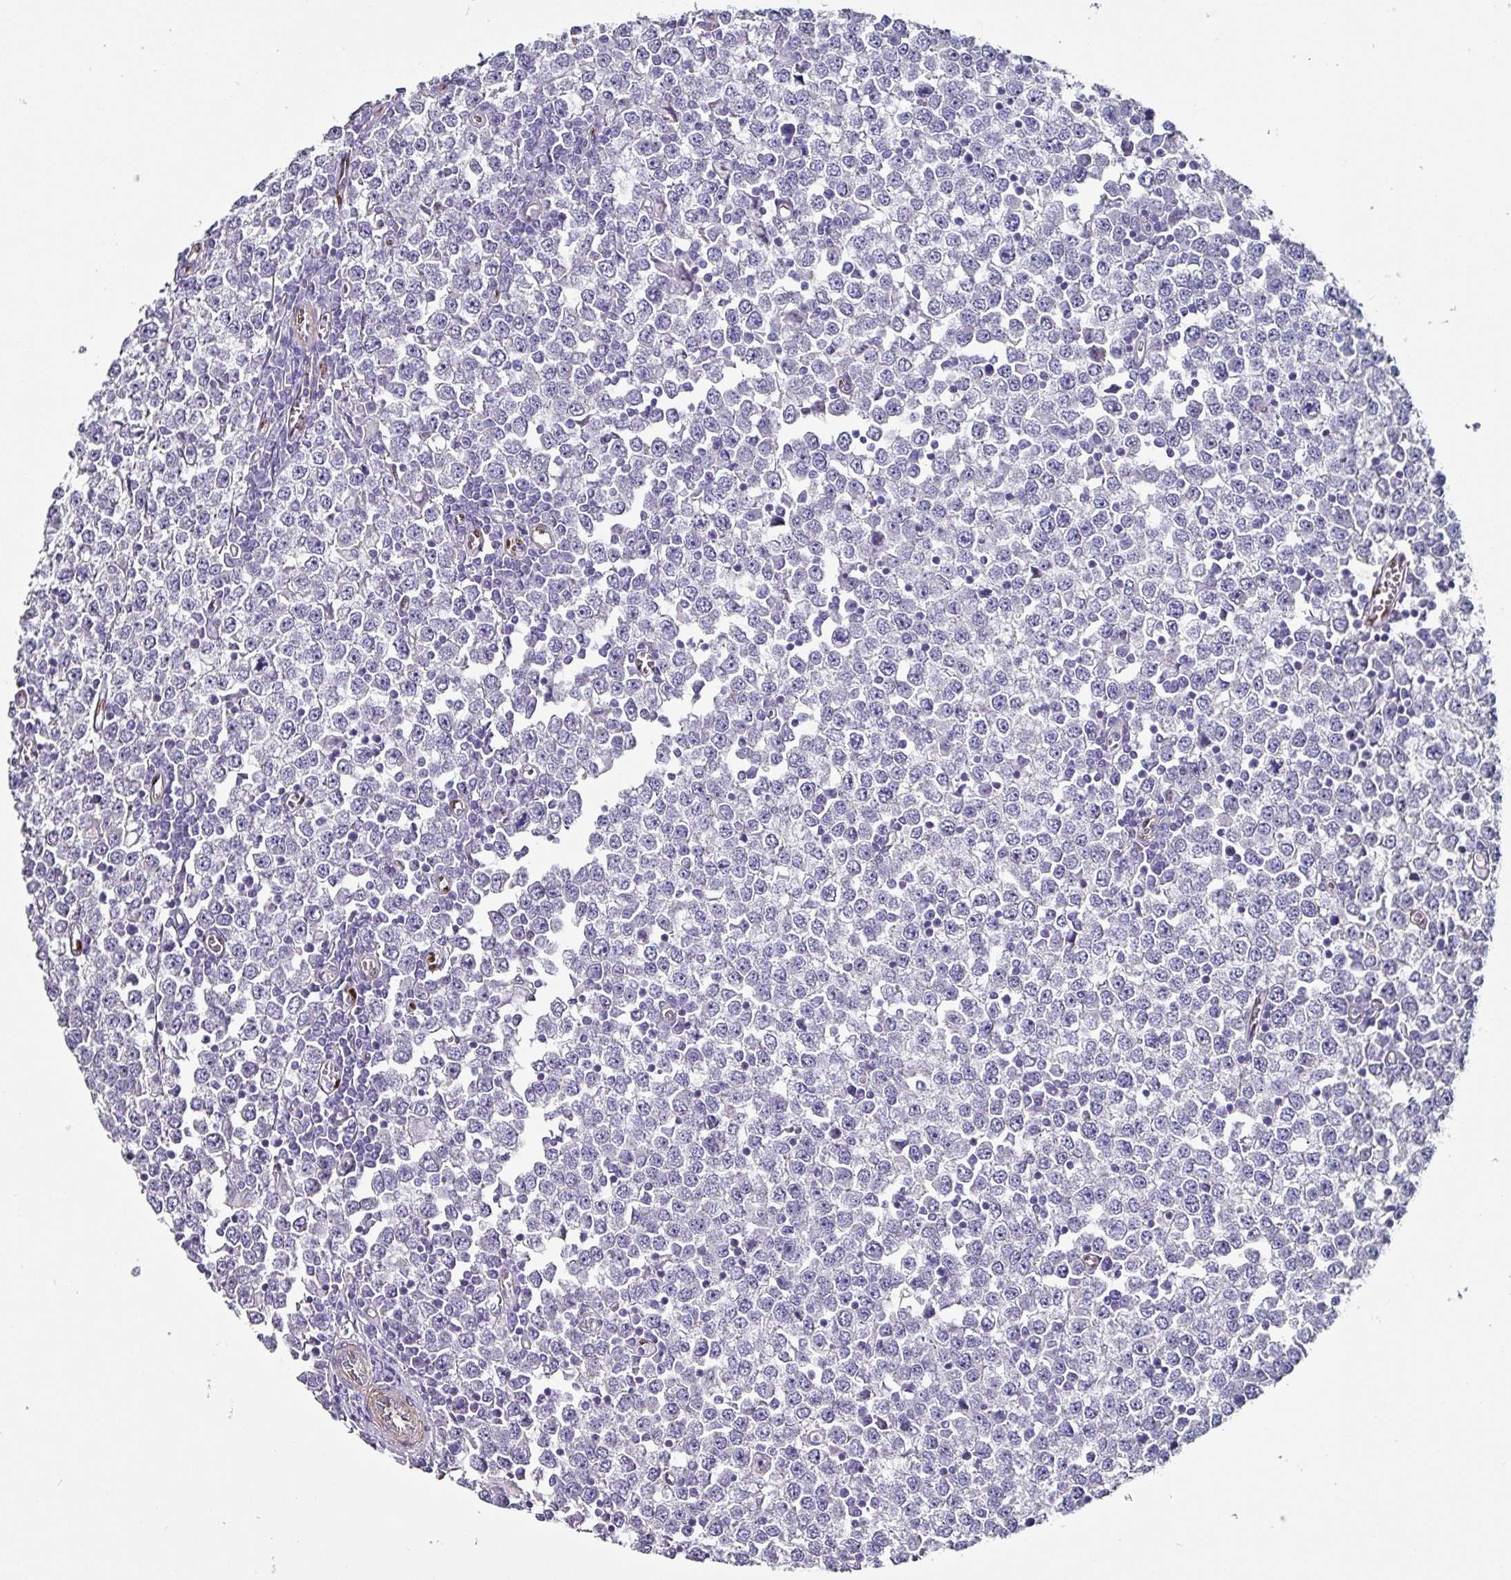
{"staining": {"intensity": "negative", "quantity": "none", "location": "none"}, "tissue": "testis cancer", "cell_type": "Tumor cells", "image_type": "cancer", "snomed": [{"axis": "morphology", "description": "Seminoma, NOS"}, {"axis": "topography", "description": "Testis"}], "caption": "A photomicrograph of human testis cancer (seminoma) is negative for staining in tumor cells. (DAB (3,3'-diaminobenzidine) immunohistochemistry (IHC), high magnification).", "gene": "ZNF816-ZNF321P", "patient": {"sex": "male", "age": 65}}